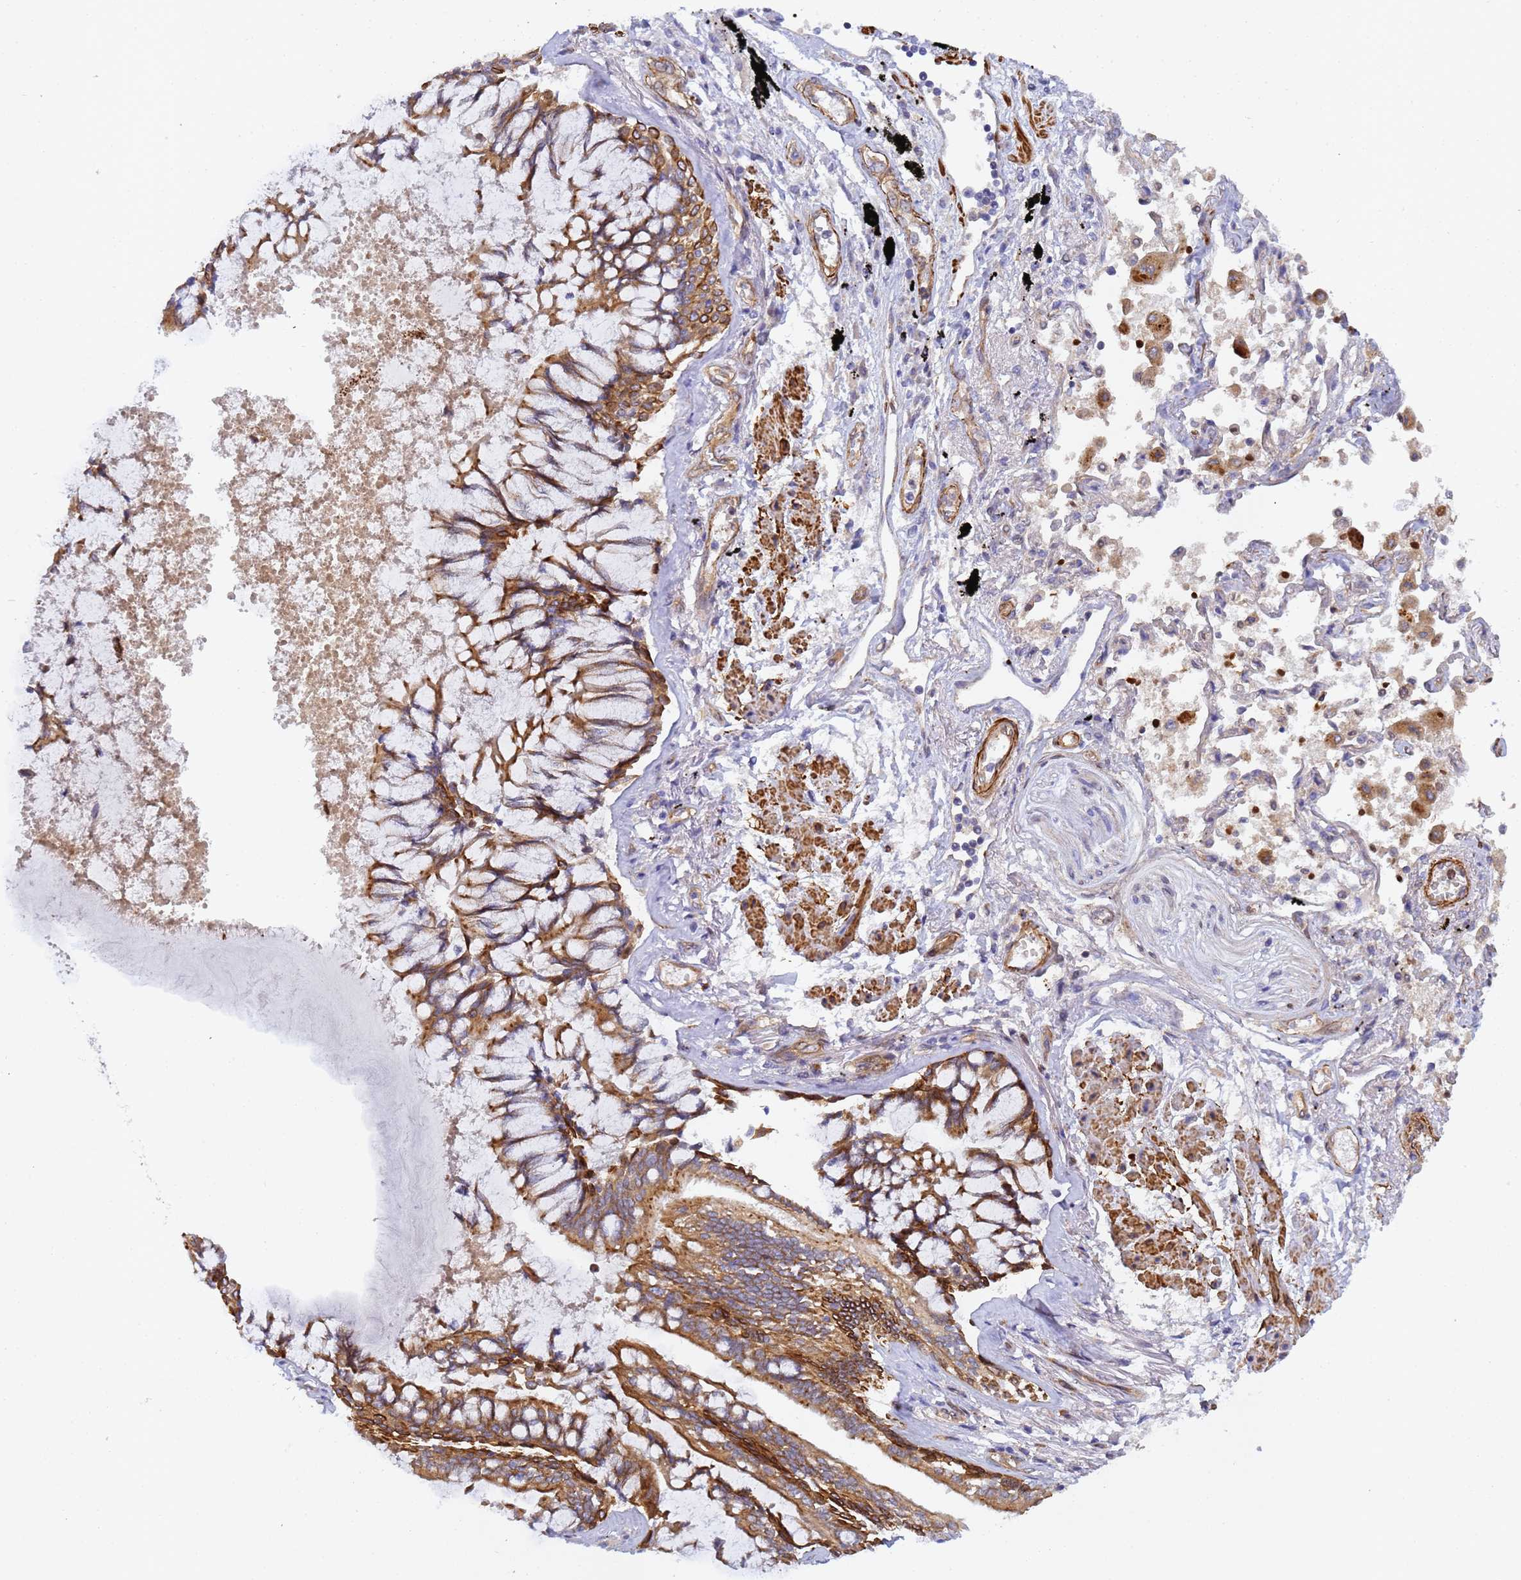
{"staining": {"intensity": "moderate", "quantity": ">75%", "location": "cytoplasmic/membranous"}, "tissue": "lung cancer", "cell_type": "Tumor cells", "image_type": "cancer", "snomed": [{"axis": "morphology", "description": "Adenocarcinoma, NOS"}, {"axis": "topography", "description": "Lung"}], "caption": "Protein staining shows moderate cytoplasmic/membranous expression in approximately >75% of tumor cells in adenocarcinoma (lung).", "gene": "RALGAPA2", "patient": {"sex": "male", "age": 67}}